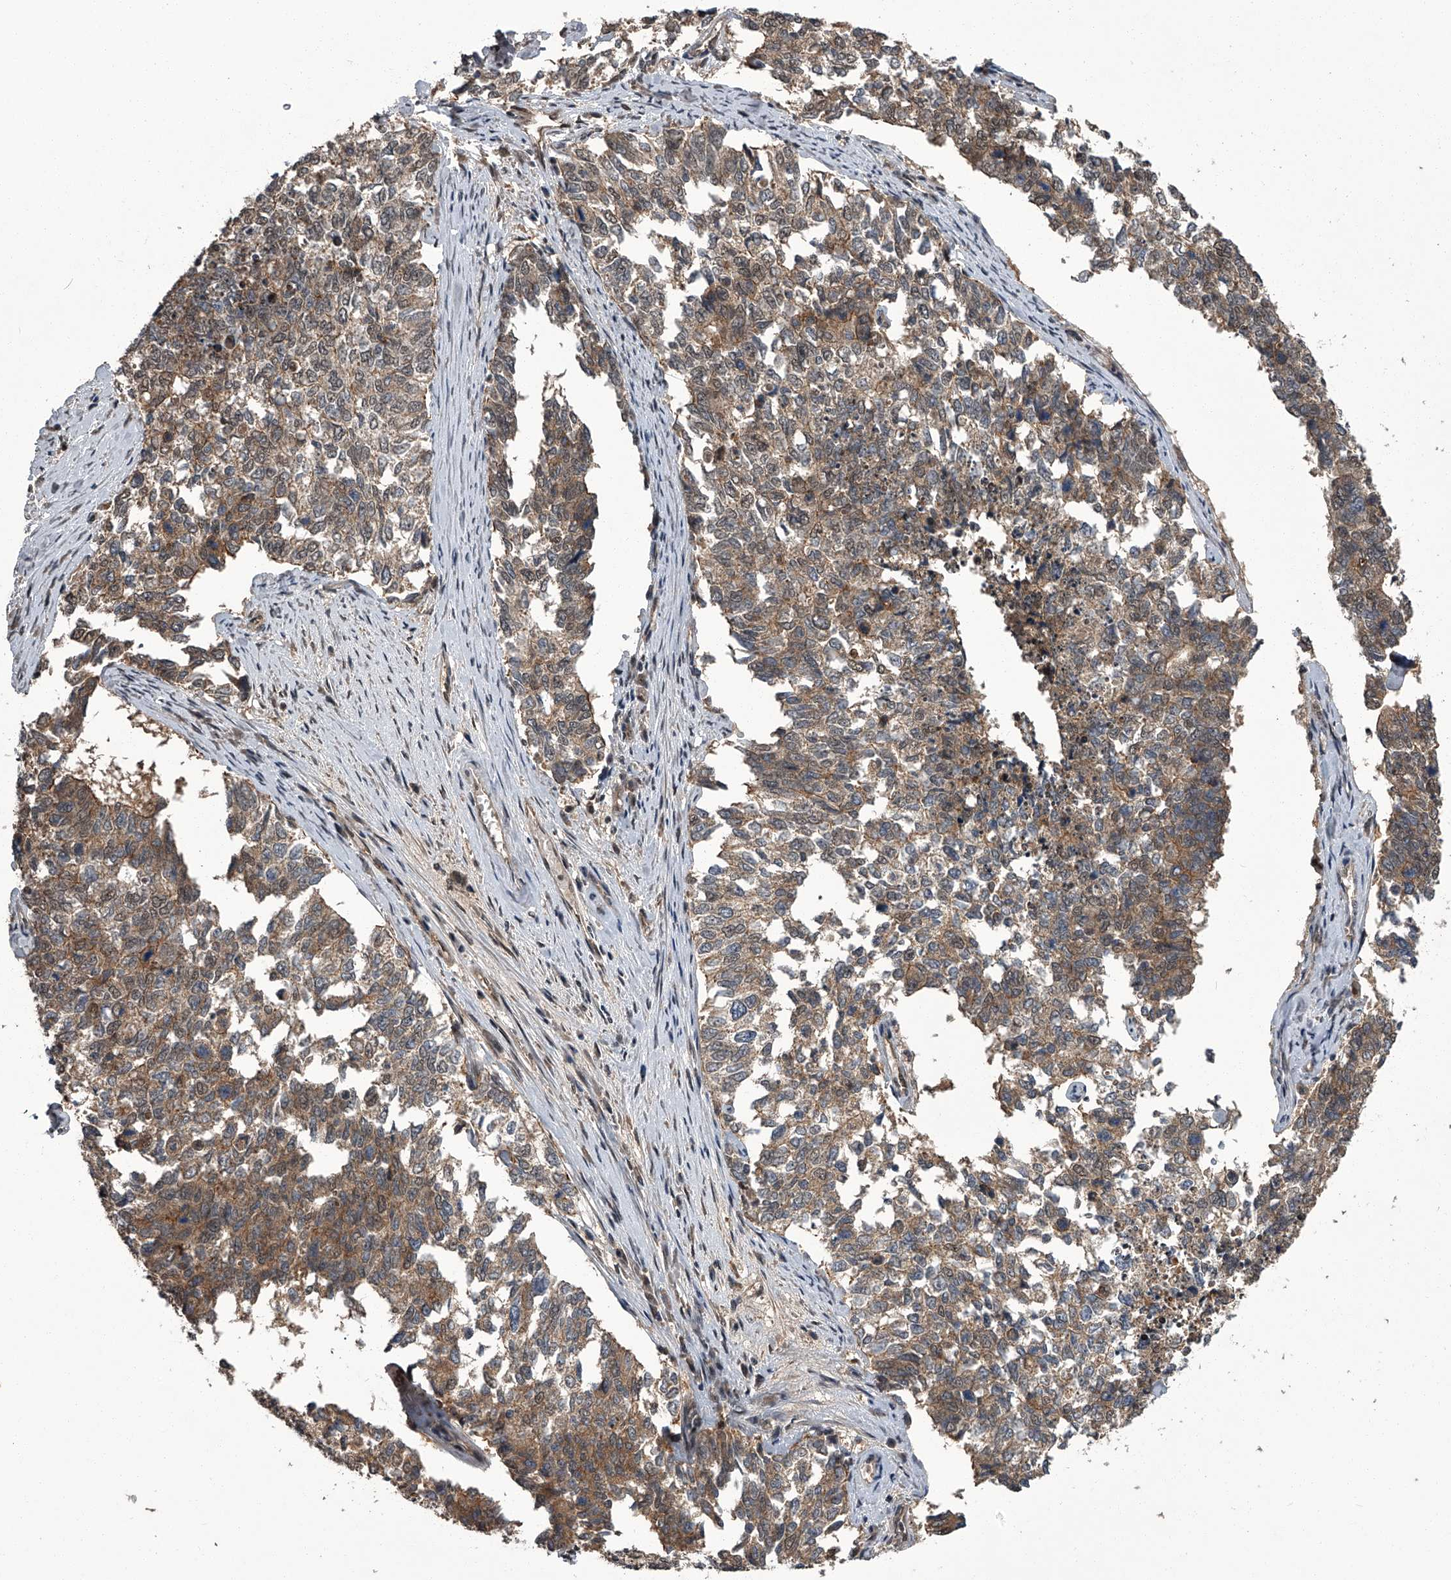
{"staining": {"intensity": "moderate", "quantity": ">75%", "location": "nuclear"}, "tissue": "cervical cancer", "cell_type": "Tumor cells", "image_type": "cancer", "snomed": [{"axis": "morphology", "description": "Squamous cell carcinoma, NOS"}, {"axis": "topography", "description": "Cervix"}], "caption": "Tumor cells exhibit medium levels of moderate nuclear expression in approximately >75% of cells in human squamous cell carcinoma (cervical).", "gene": "SLC12A8", "patient": {"sex": "female", "age": 63}}